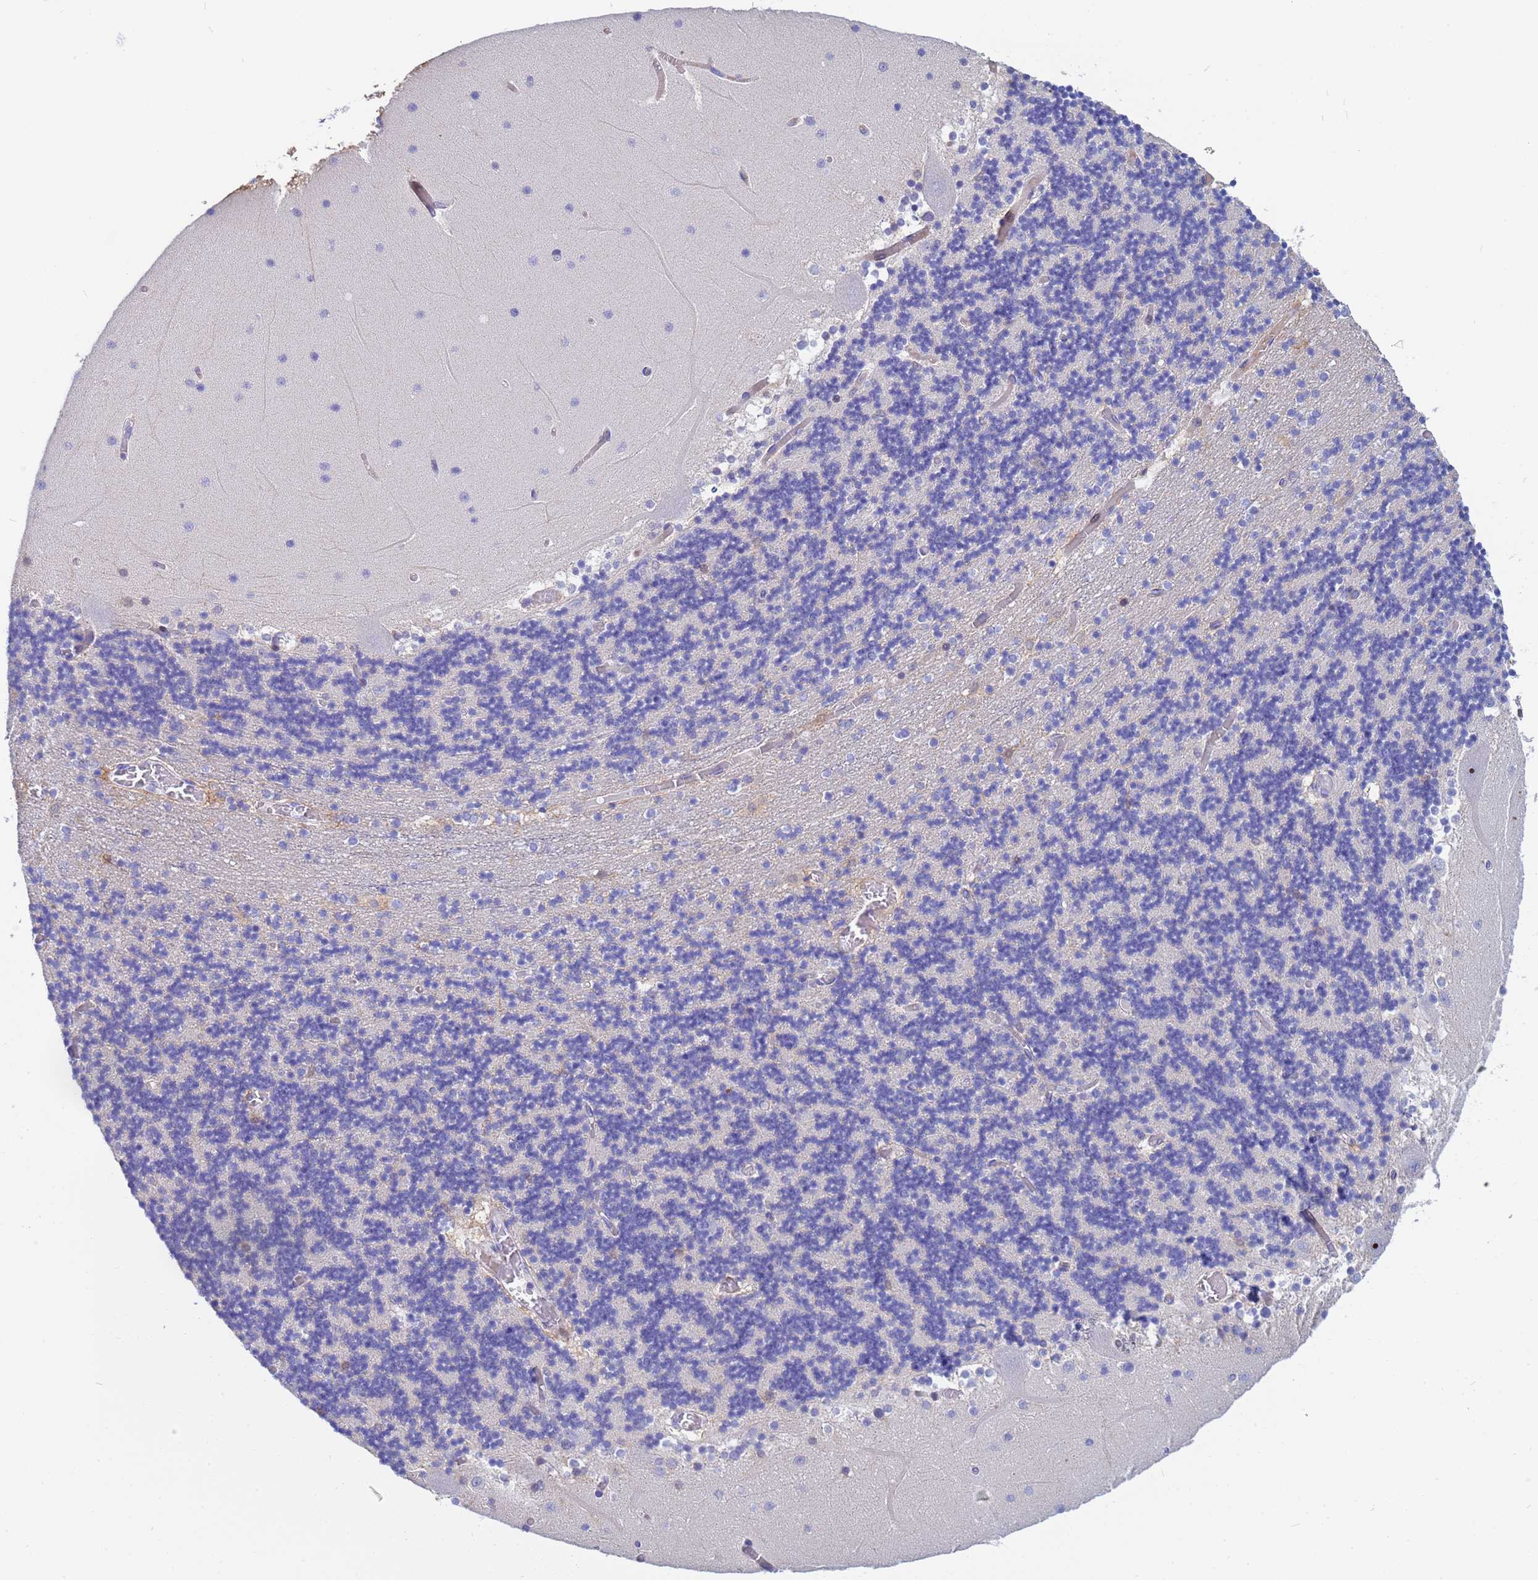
{"staining": {"intensity": "negative", "quantity": "none", "location": "none"}, "tissue": "cerebellum", "cell_type": "Cells in granular layer", "image_type": "normal", "snomed": [{"axis": "morphology", "description": "Normal tissue, NOS"}, {"axis": "topography", "description": "Cerebellum"}], "caption": "This photomicrograph is of benign cerebellum stained with IHC to label a protein in brown with the nuclei are counter-stained blue. There is no staining in cells in granular layer. (Immunohistochemistry (ihc), brightfield microscopy, high magnification).", "gene": "PPP6R1", "patient": {"sex": "female", "age": 28}}